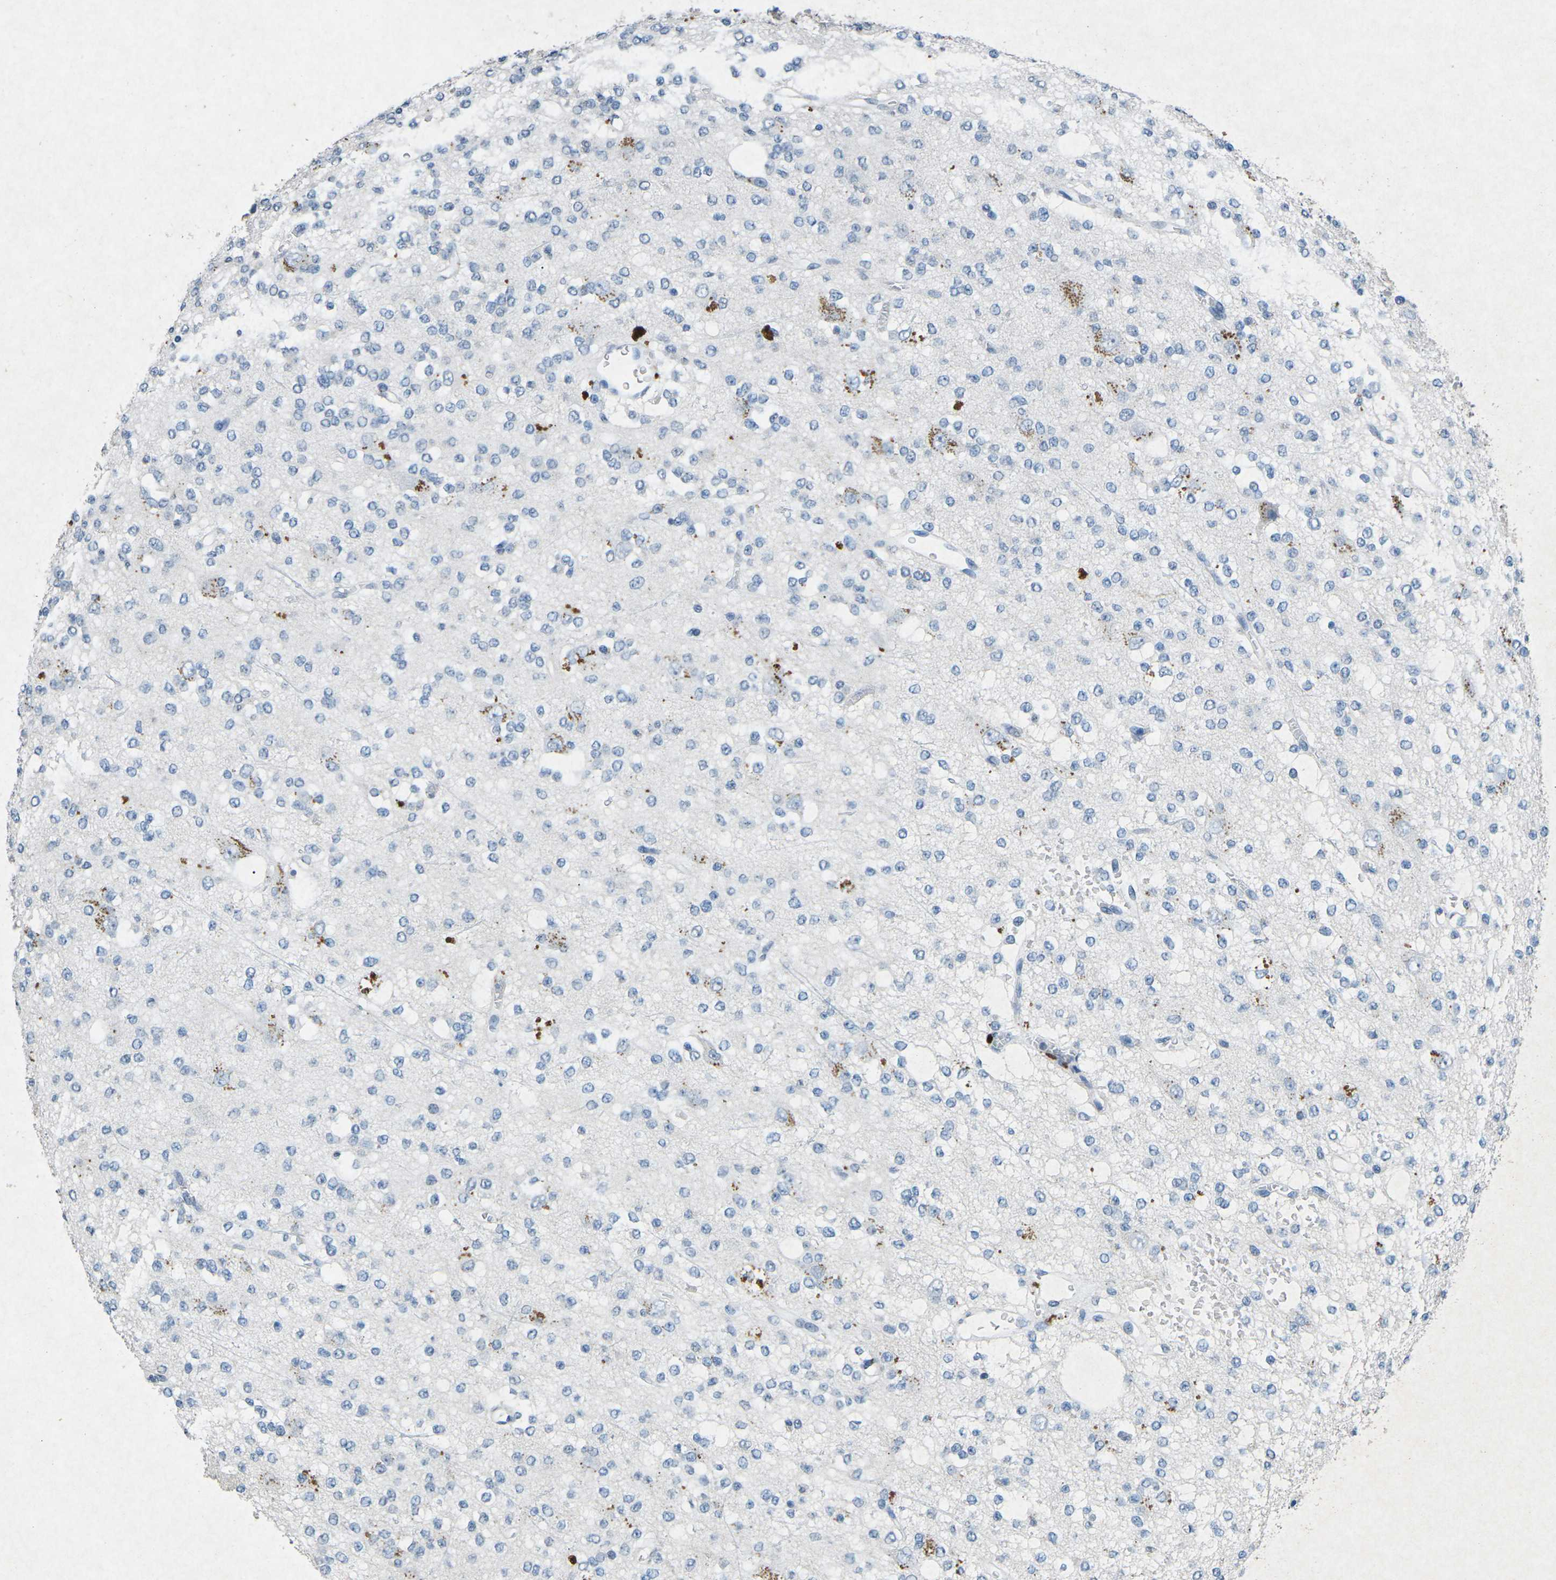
{"staining": {"intensity": "negative", "quantity": "none", "location": "none"}, "tissue": "glioma", "cell_type": "Tumor cells", "image_type": "cancer", "snomed": [{"axis": "morphology", "description": "Glioma, malignant, Low grade"}, {"axis": "topography", "description": "Brain"}], "caption": "The micrograph shows no staining of tumor cells in glioma.", "gene": "A1BG", "patient": {"sex": "male", "age": 38}}